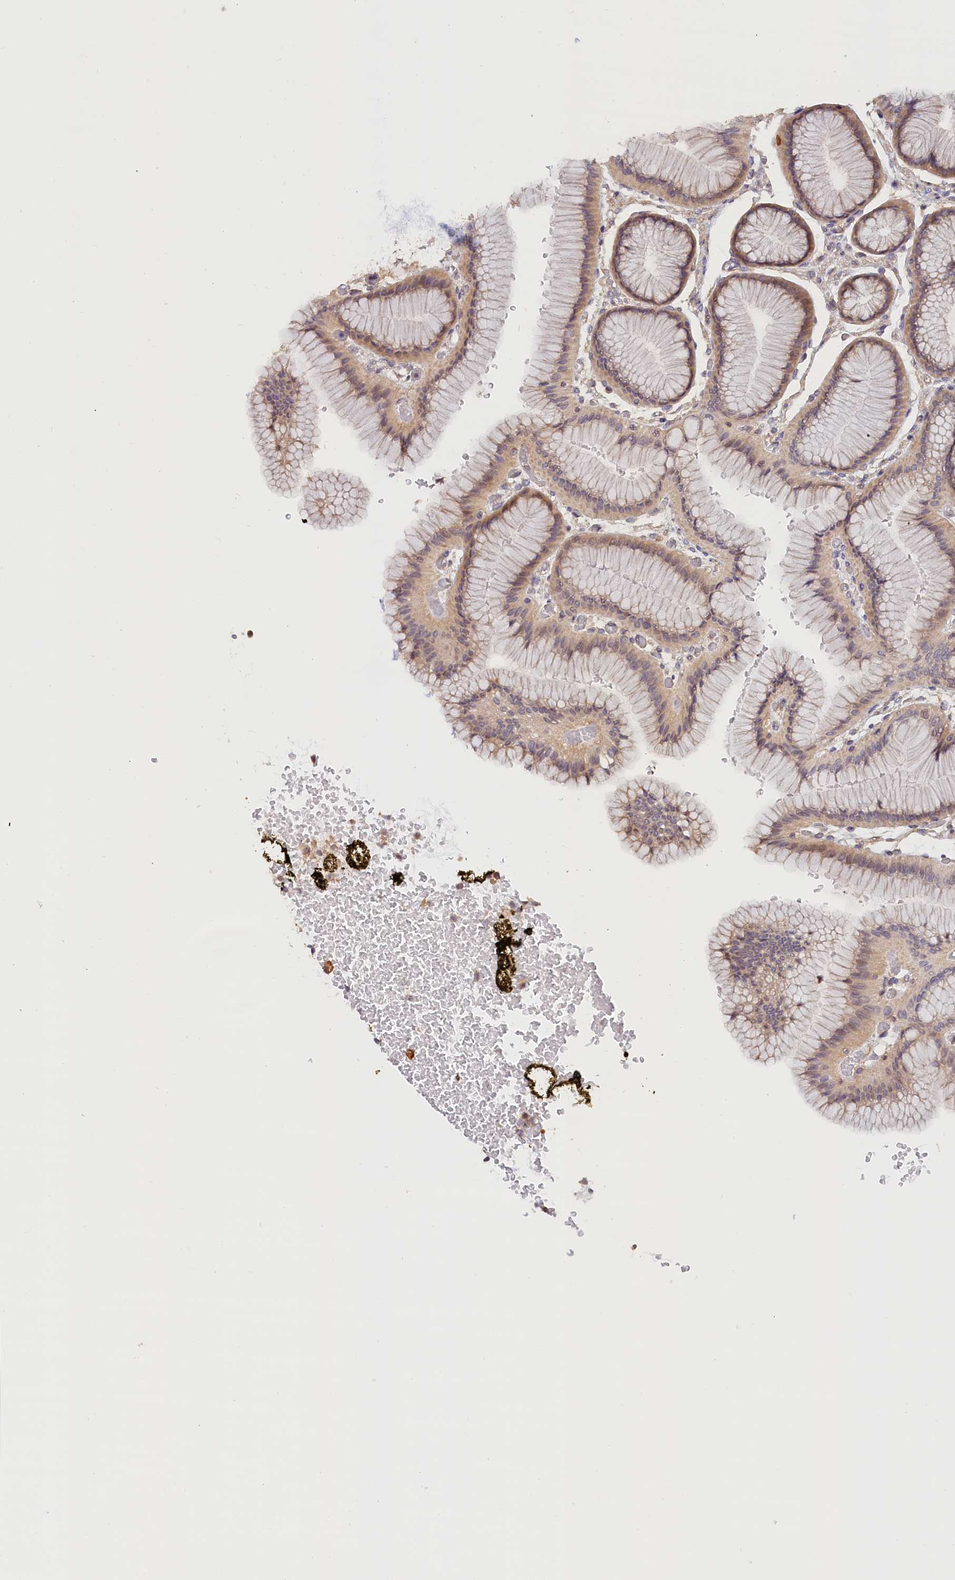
{"staining": {"intensity": "strong", "quantity": "25%-75%", "location": "cytoplasmic/membranous"}, "tissue": "stomach", "cell_type": "Glandular cells", "image_type": "normal", "snomed": [{"axis": "morphology", "description": "Normal tissue, NOS"}, {"axis": "morphology", "description": "Adenocarcinoma, NOS"}, {"axis": "morphology", "description": "Adenocarcinoma, High grade"}, {"axis": "topography", "description": "Stomach, upper"}, {"axis": "topography", "description": "Stomach"}], "caption": "A histopathology image of human stomach stained for a protein reveals strong cytoplasmic/membranous brown staining in glandular cells. (DAB IHC, brown staining for protein, blue staining for nuclei).", "gene": "KATNB1", "patient": {"sex": "female", "age": 65}}